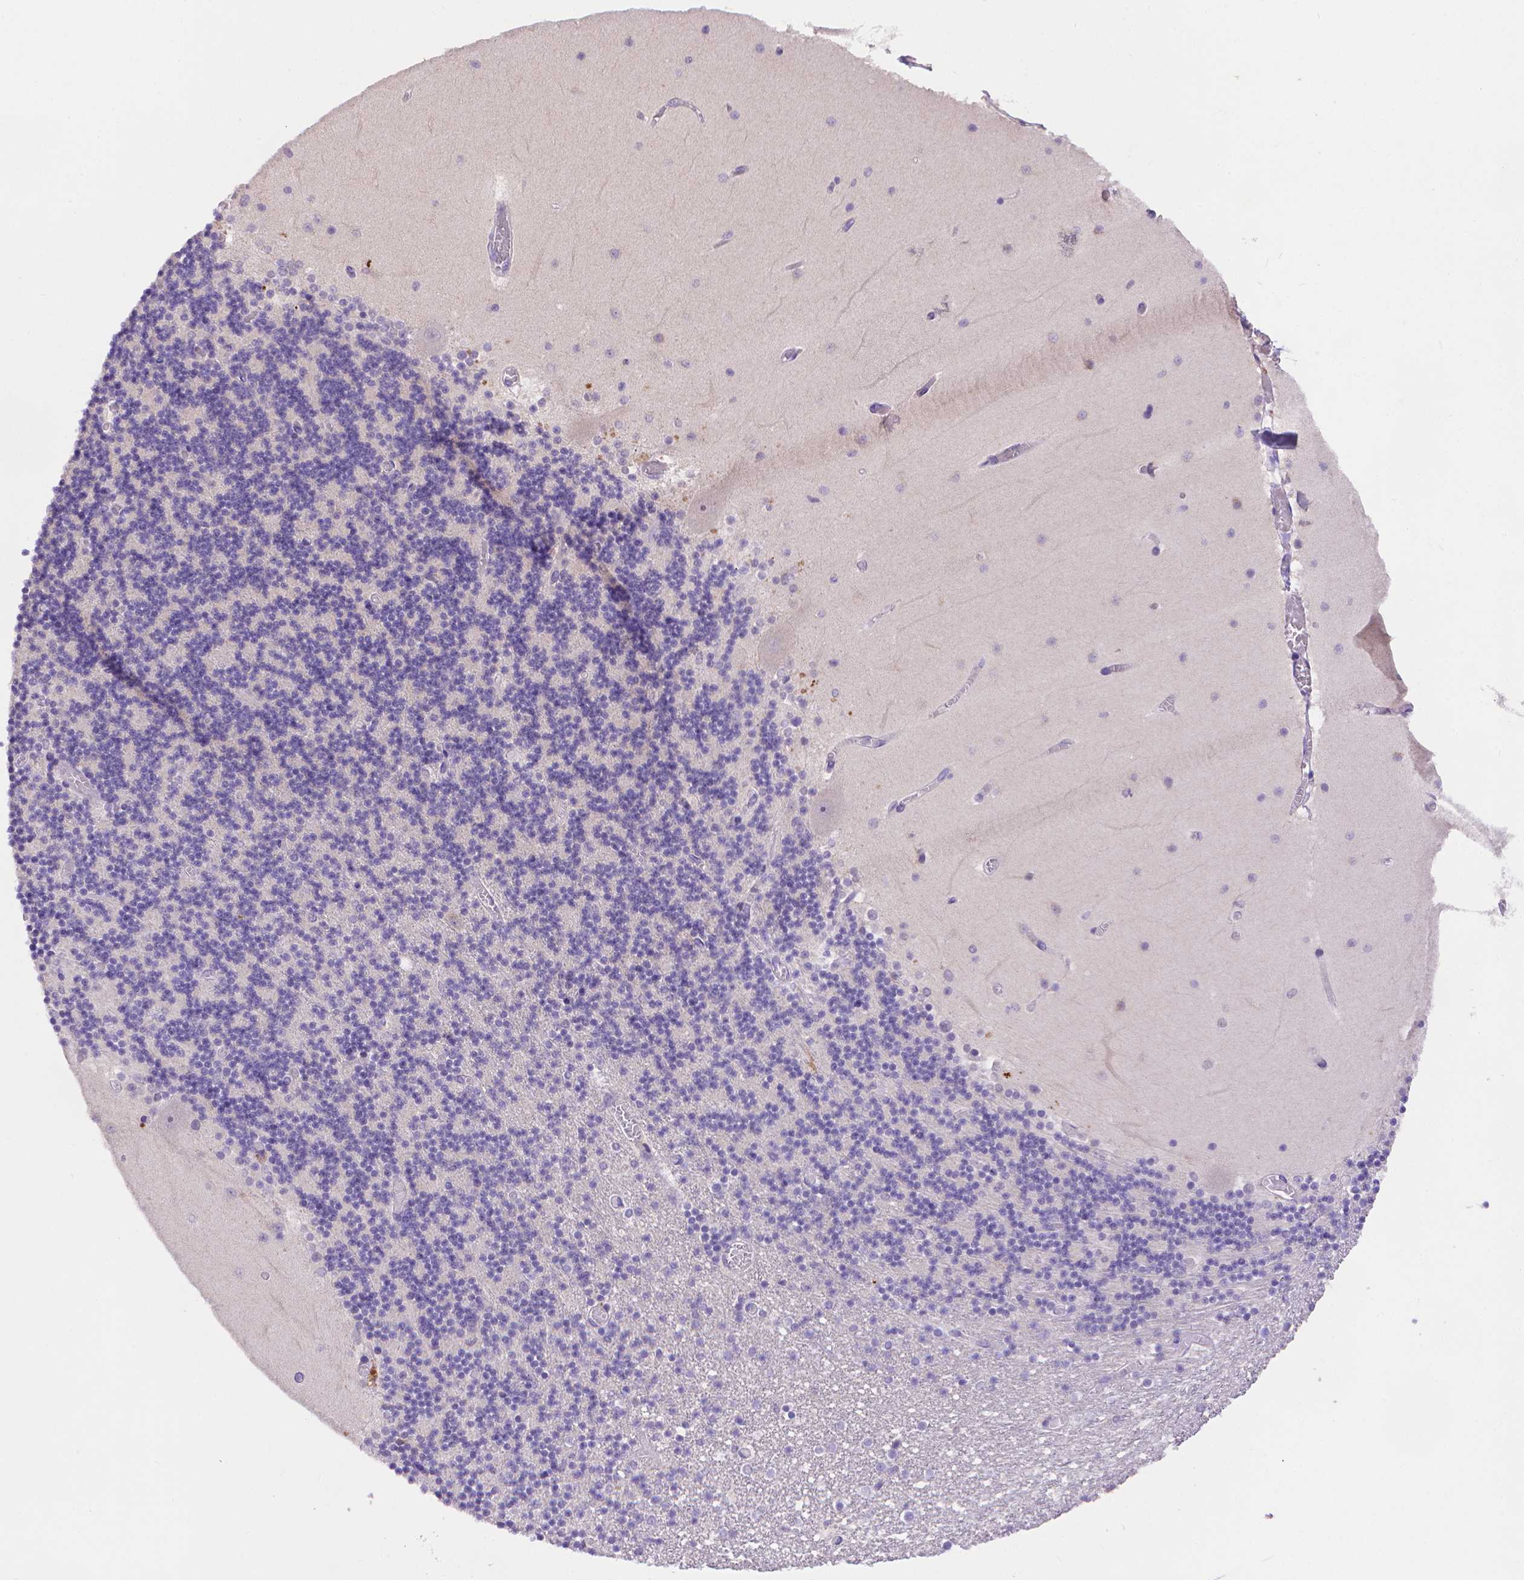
{"staining": {"intensity": "negative", "quantity": "none", "location": "none"}, "tissue": "cerebellum", "cell_type": "Cells in granular layer", "image_type": "normal", "snomed": [{"axis": "morphology", "description": "Normal tissue, NOS"}, {"axis": "topography", "description": "Cerebellum"}], "caption": "Immunohistochemistry photomicrograph of normal cerebellum: human cerebellum stained with DAB displays no significant protein positivity in cells in granular layer. Nuclei are stained in blue.", "gene": "FGD2", "patient": {"sex": "female", "age": 28}}